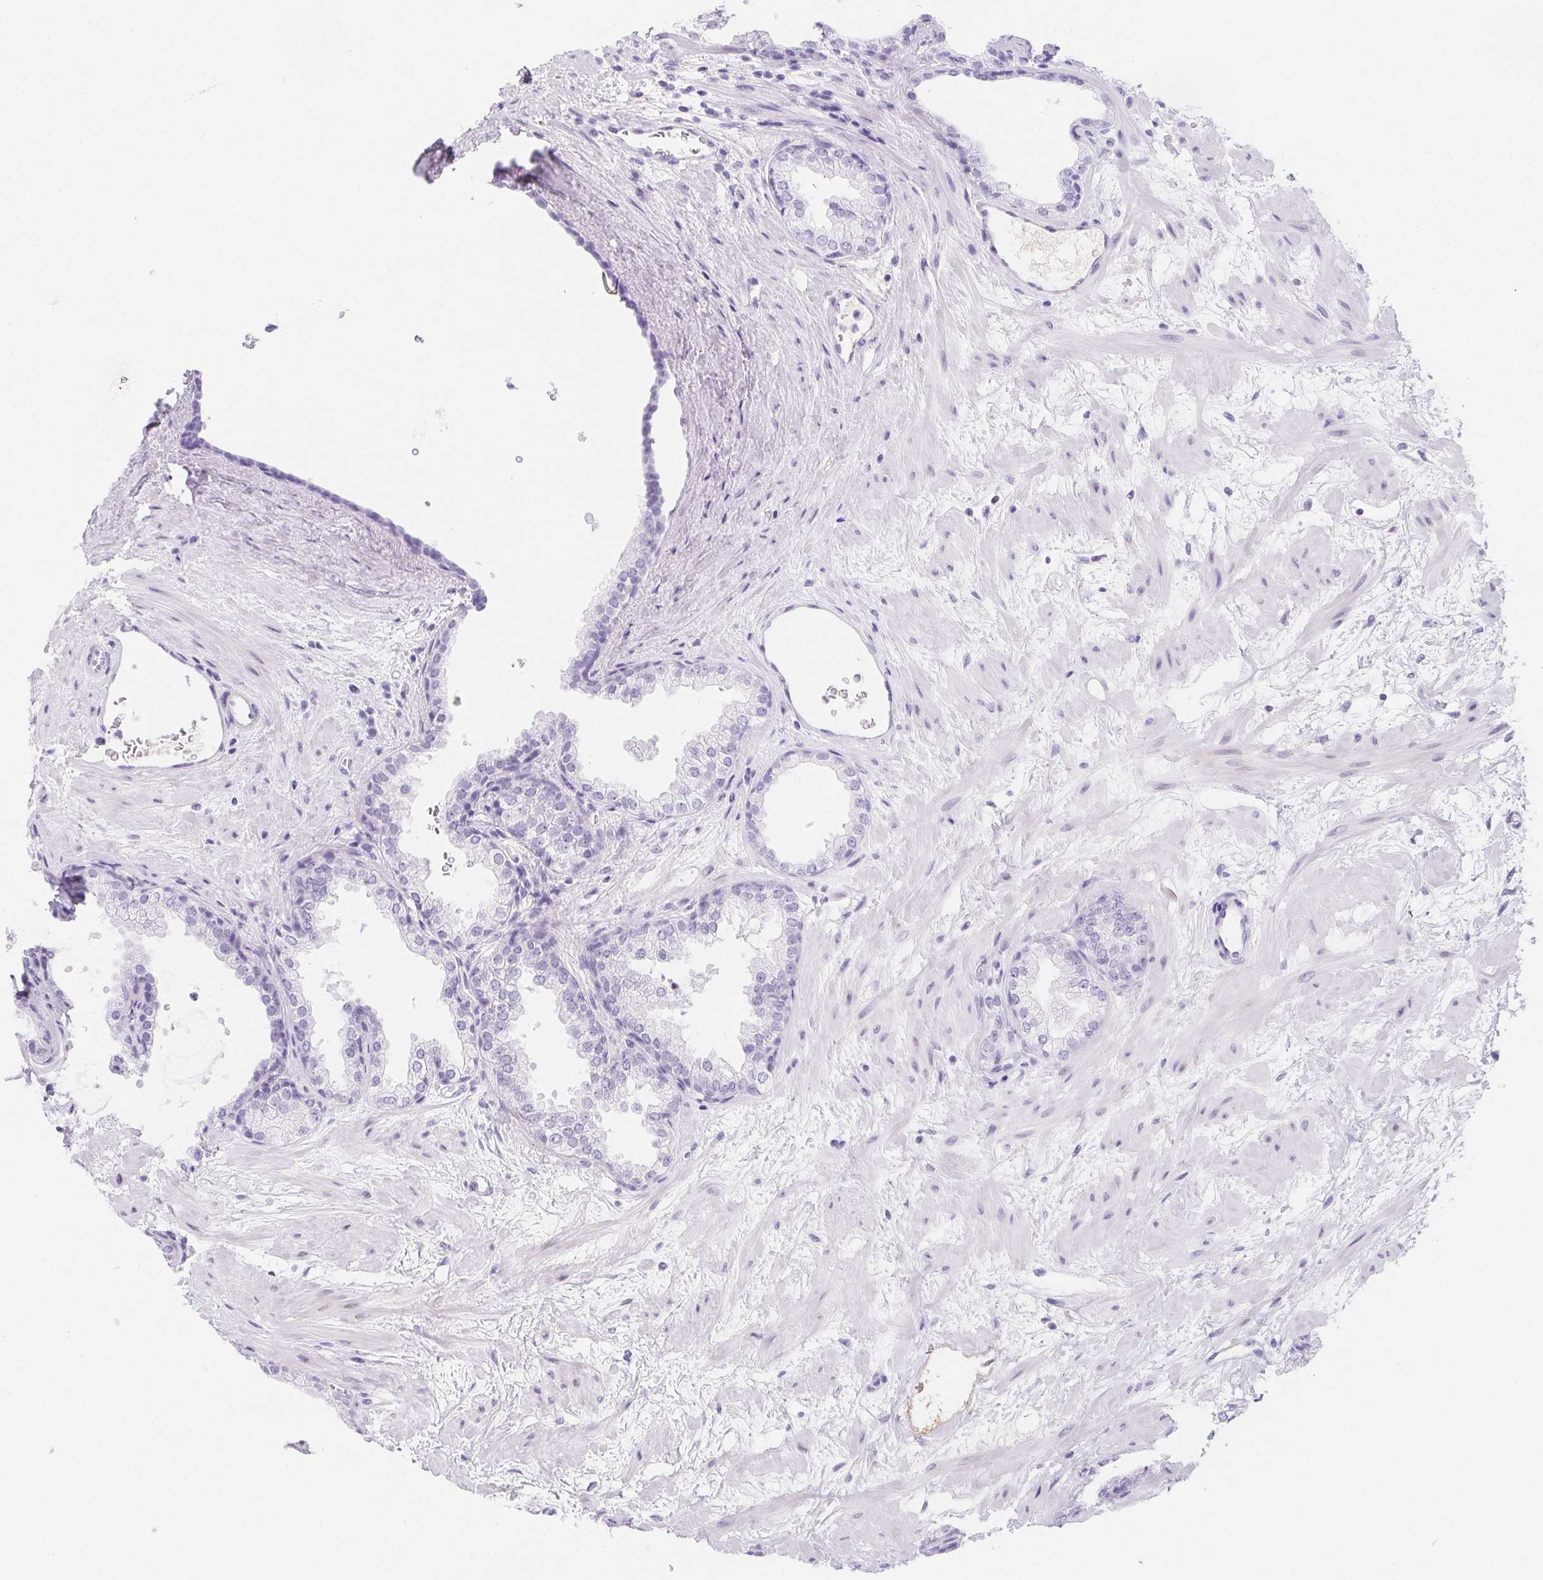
{"staining": {"intensity": "negative", "quantity": "none", "location": "none"}, "tissue": "prostate", "cell_type": "Glandular cells", "image_type": "normal", "snomed": [{"axis": "morphology", "description": "Normal tissue, NOS"}, {"axis": "topography", "description": "Prostate"}], "caption": "This is an IHC histopathology image of unremarkable human prostate. There is no expression in glandular cells.", "gene": "ITIH2", "patient": {"sex": "male", "age": 37}}